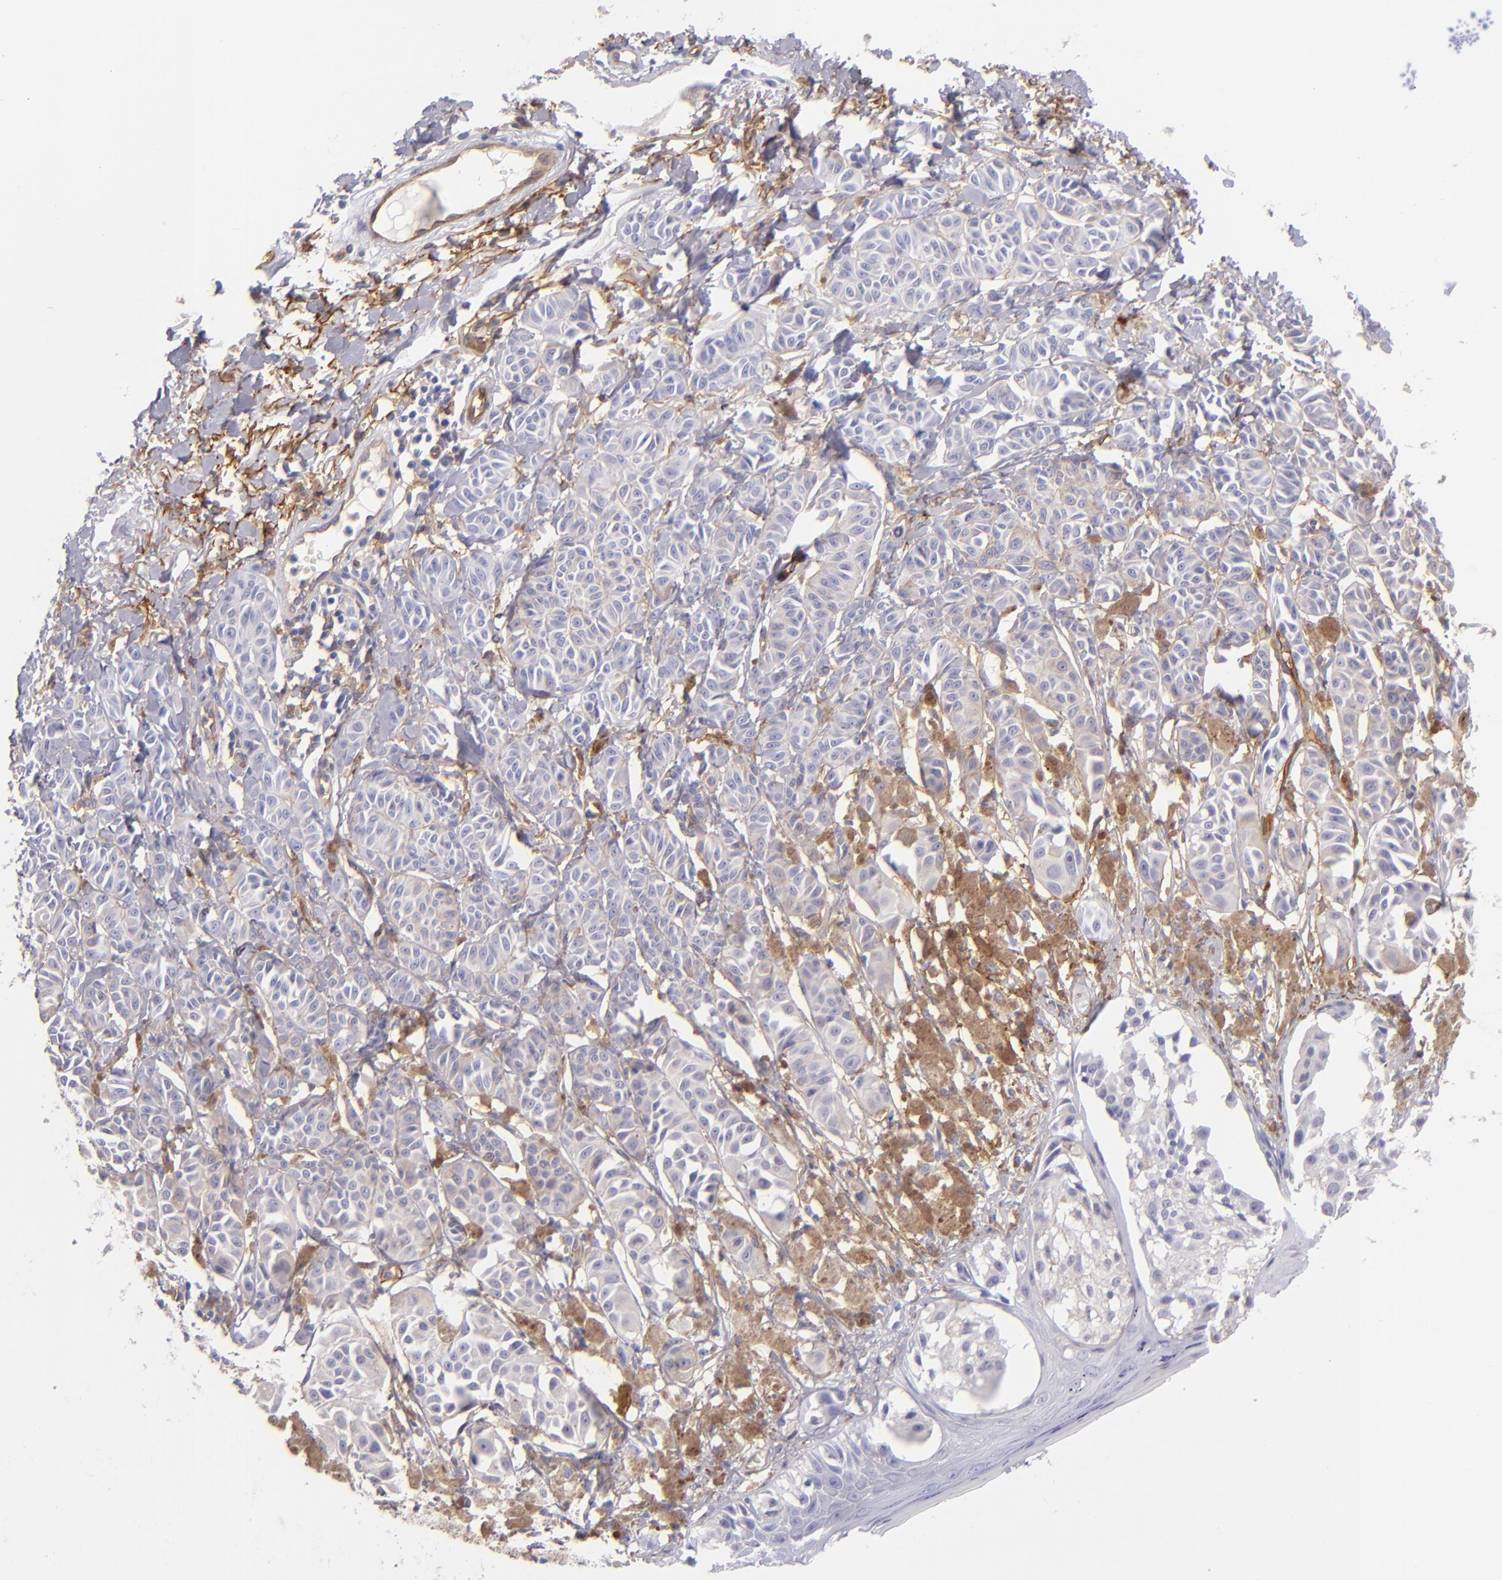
{"staining": {"intensity": "weak", "quantity": "<25%", "location": "cytoplasmic/membranous"}, "tissue": "melanoma", "cell_type": "Tumor cells", "image_type": "cancer", "snomed": [{"axis": "morphology", "description": "Malignant melanoma, NOS"}, {"axis": "topography", "description": "Skin"}], "caption": "This is an immunohistochemistry image of human melanoma. There is no positivity in tumor cells.", "gene": "ENTPD1", "patient": {"sex": "male", "age": 76}}